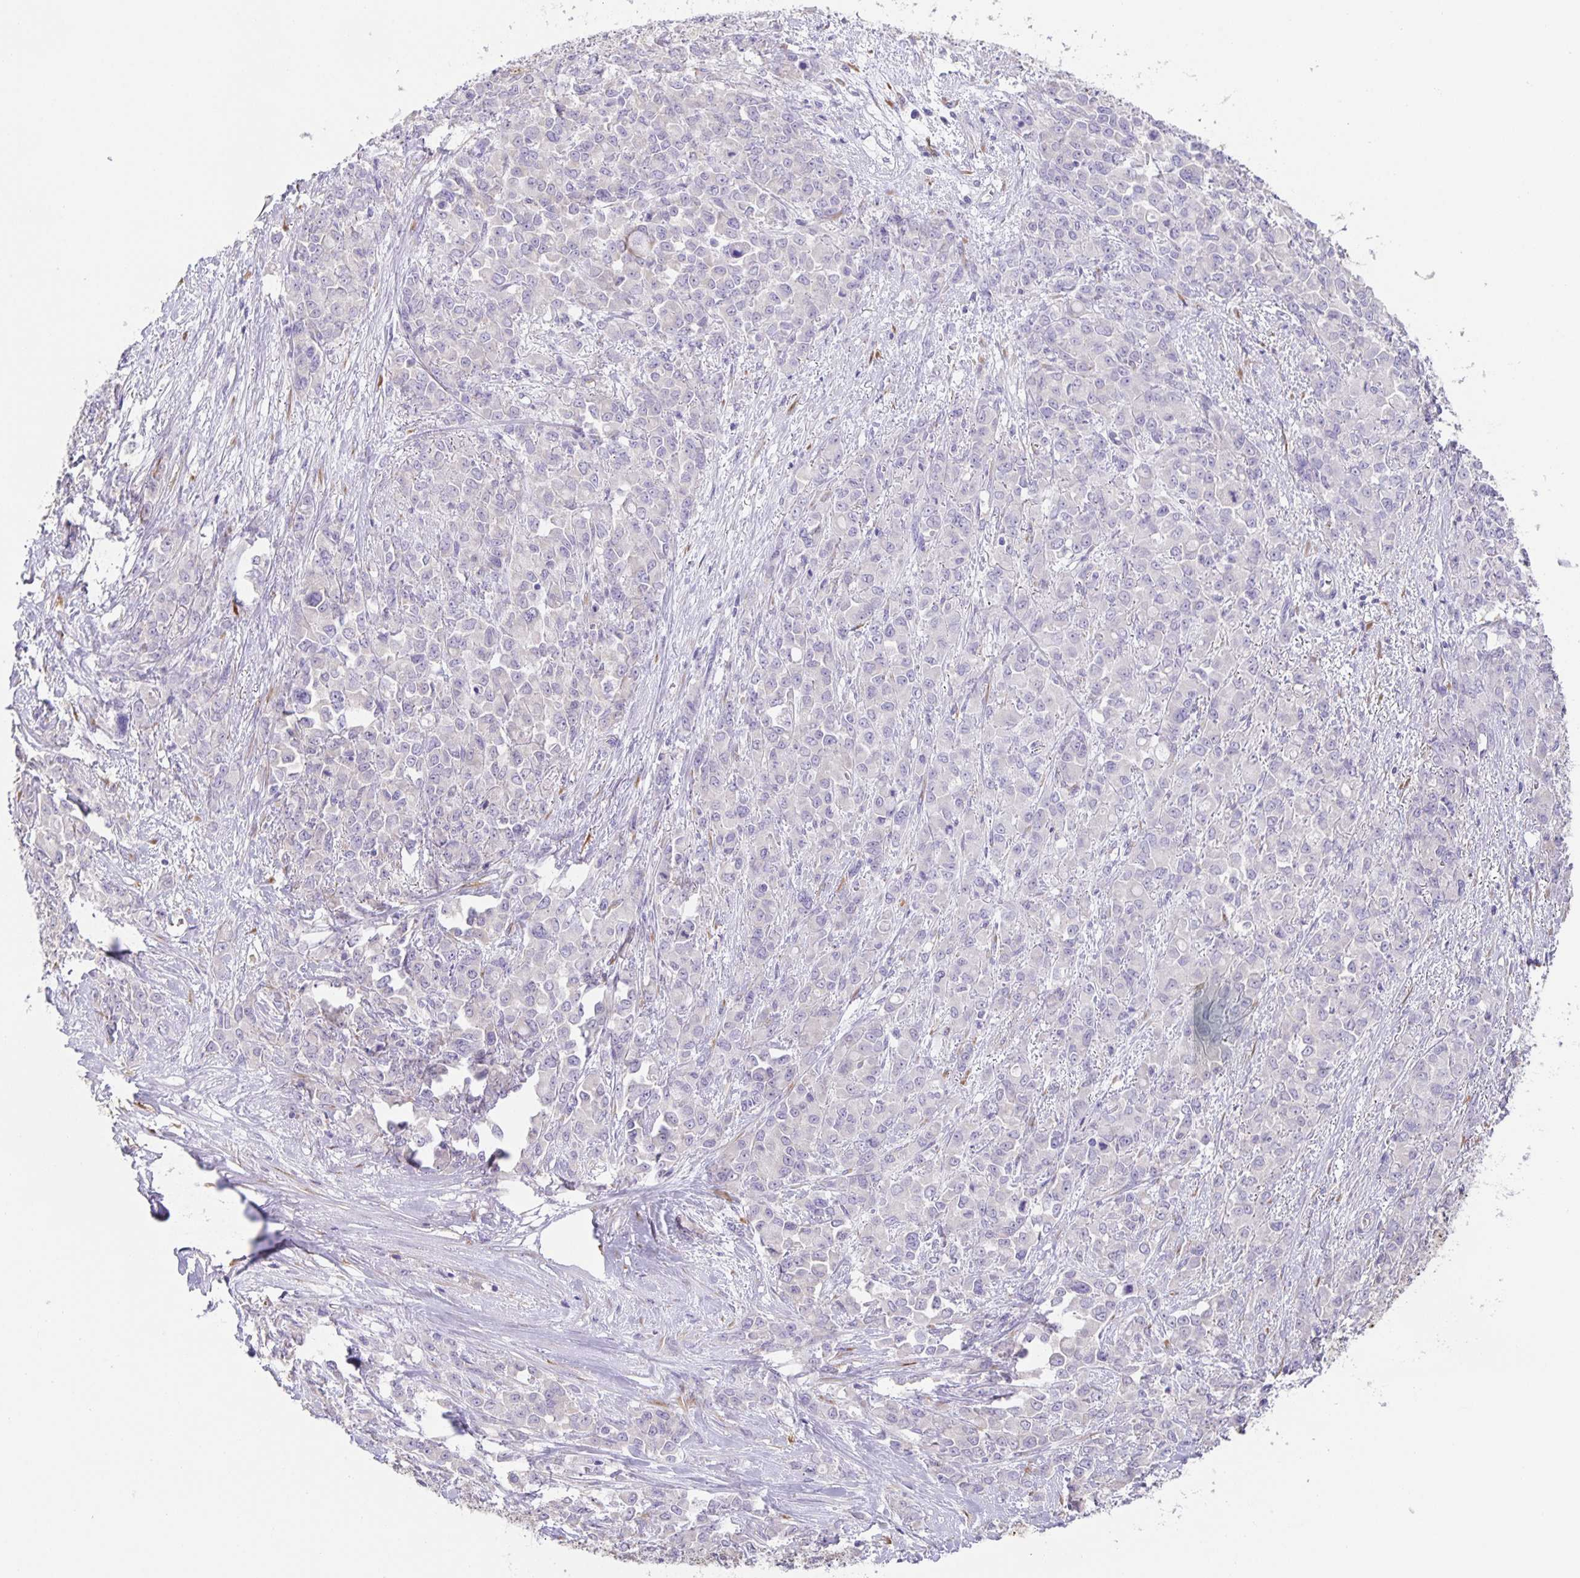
{"staining": {"intensity": "negative", "quantity": "none", "location": "none"}, "tissue": "stomach cancer", "cell_type": "Tumor cells", "image_type": "cancer", "snomed": [{"axis": "morphology", "description": "Adenocarcinoma, NOS"}, {"axis": "topography", "description": "Stomach"}], "caption": "Protein analysis of adenocarcinoma (stomach) demonstrates no significant expression in tumor cells.", "gene": "PRR36", "patient": {"sex": "female", "age": 76}}